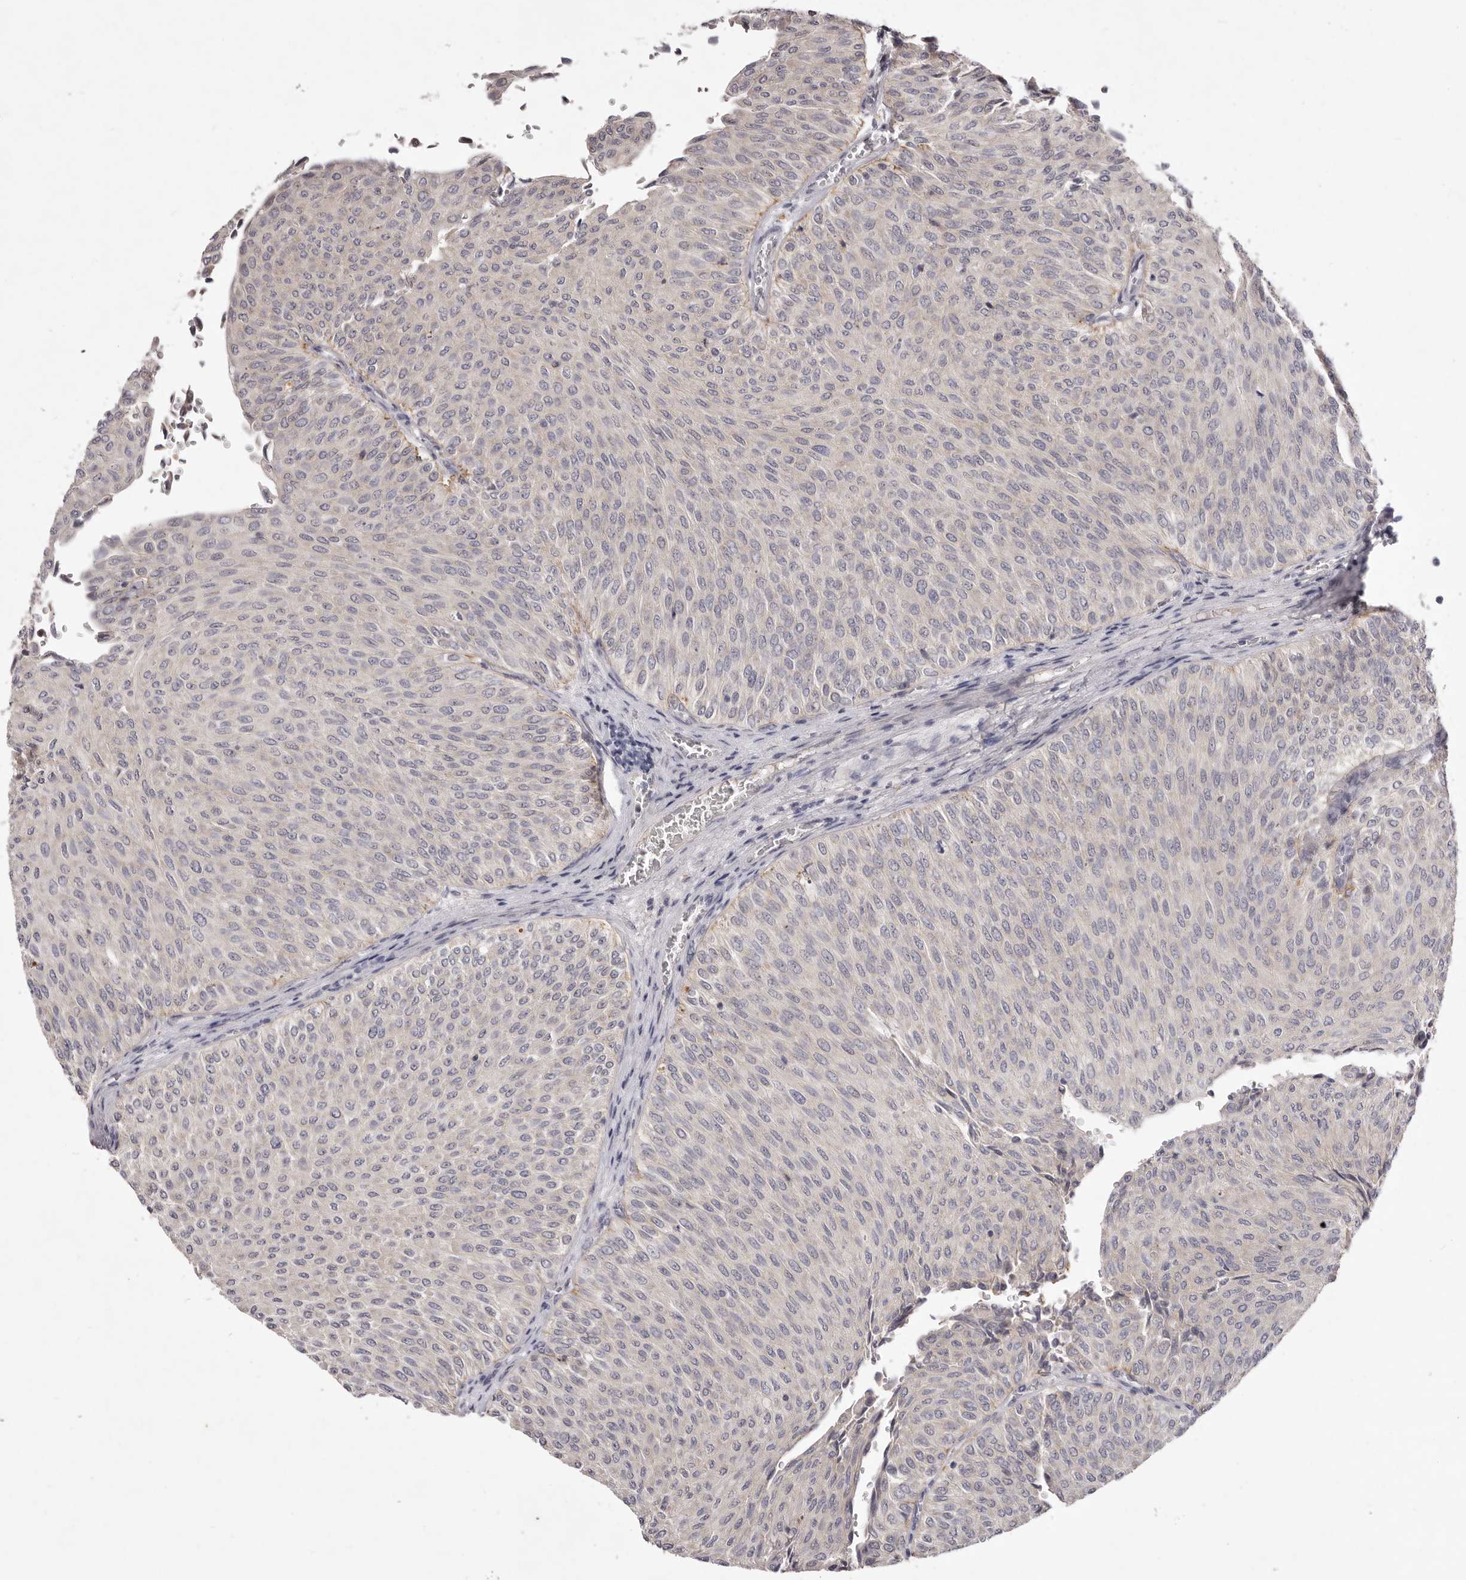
{"staining": {"intensity": "negative", "quantity": "none", "location": "none"}, "tissue": "urothelial cancer", "cell_type": "Tumor cells", "image_type": "cancer", "snomed": [{"axis": "morphology", "description": "Urothelial carcinoma, Low grade"}, {"axis": "topography", "description": "Urinary bladder"}], "caption": "A high-resolution micrograph shows immunohistochemistry (IHC) staining of urothelial carcinoma (low-grade), which displays no significant positivity in tumor cells. Brightfield microscopy of immunohistochemistry (IHC) stained with DAB (brown) and hematoxylin (blue), captured at high magnification.", "gene": "GARNL3", "patient": {"sex": "male", "age": 78}}